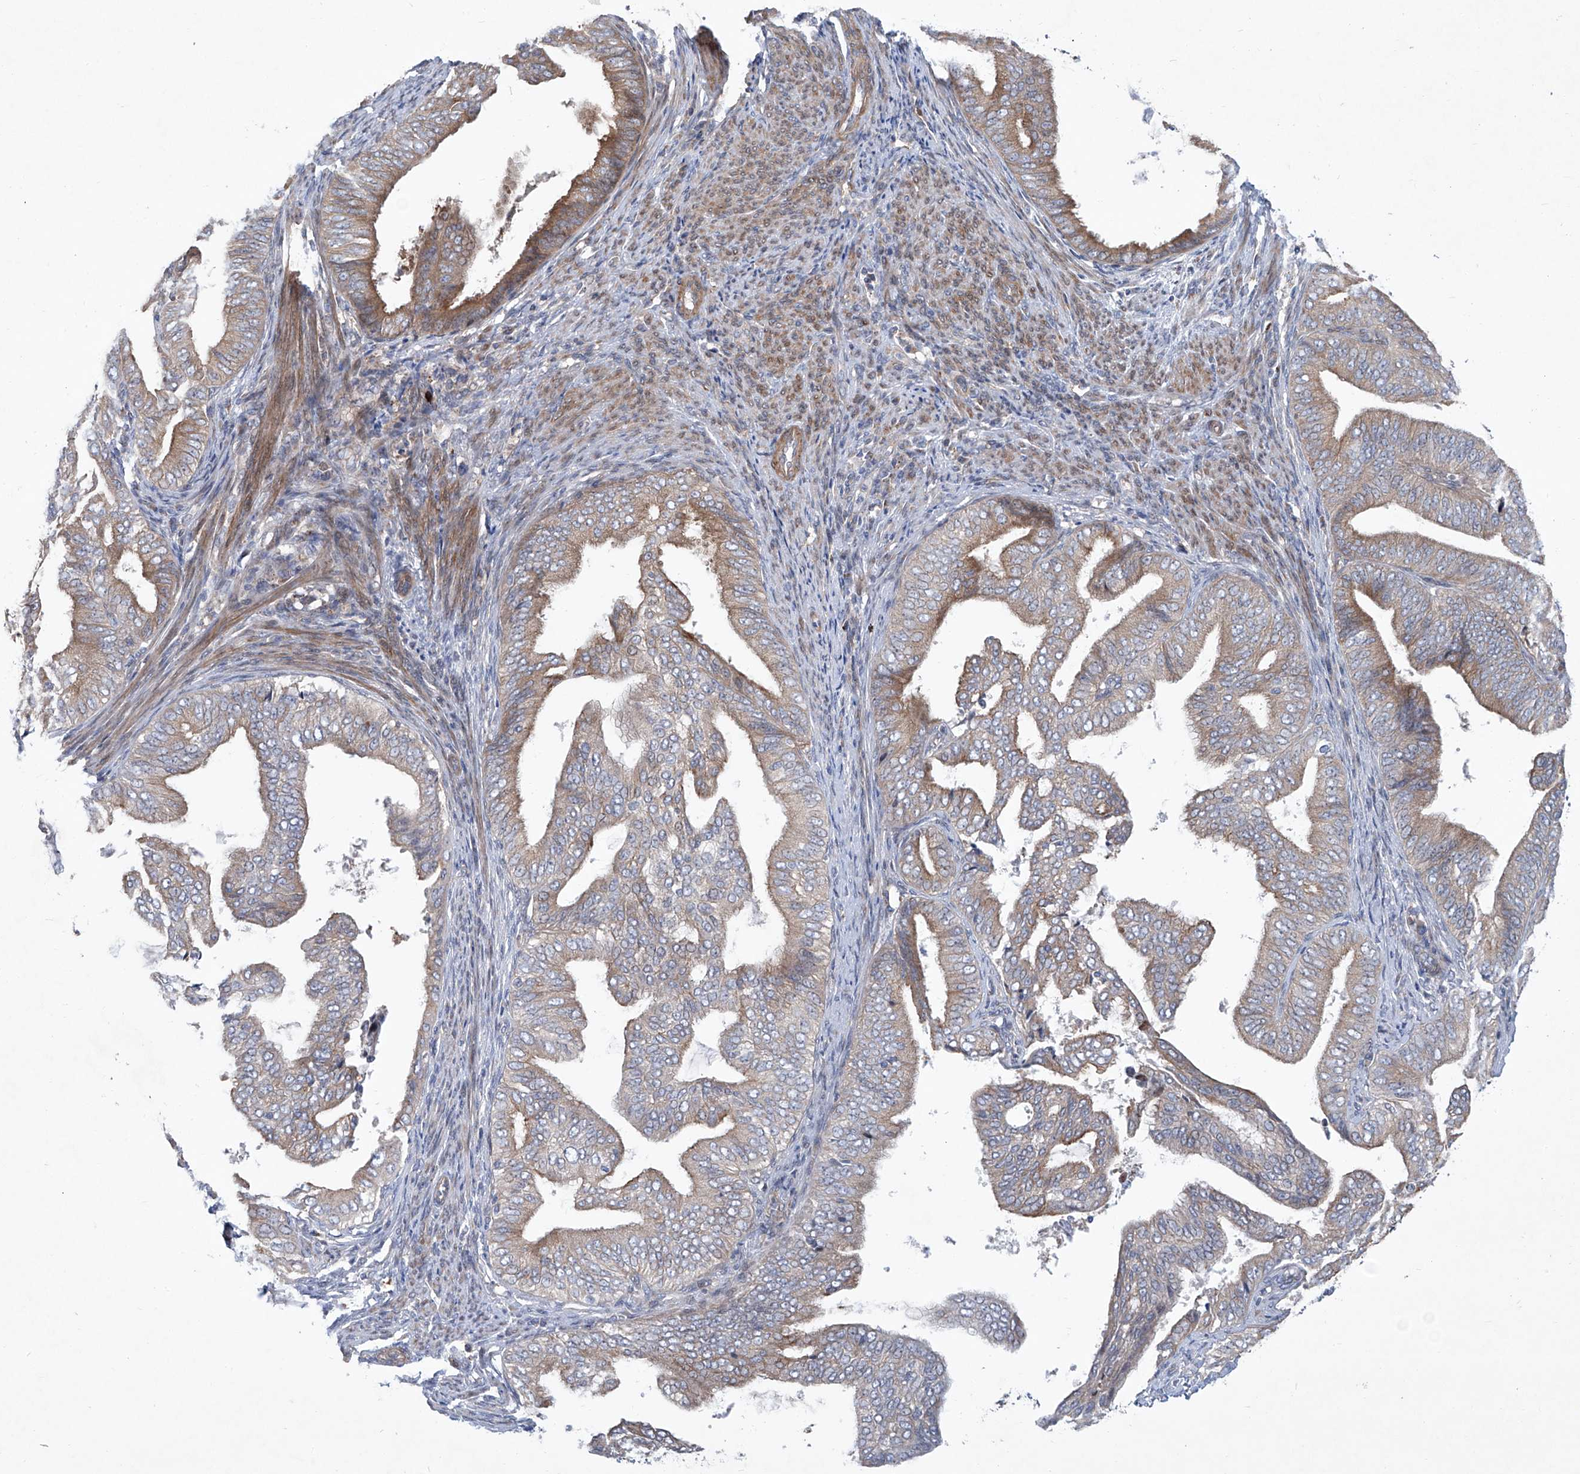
{"staining": {"intensity": "moderate", "quantity": "<25%", "location": "cytoplasmic/membranous"}, "tissue": "endometrial cancer", "cell_type": "Tumor cells", "image_type": "cancer", "snomed": [{"axis": "morphology", "description": "Adenocarcinoma, NOS"}, {"axis": "topography", "description": "Endometrium"}], "caption": "Endometrial adenocarcinoma tissue exhibits moderate cytoplasmic/membranous positivity in approximately <25% of tumor cells, visualized by immunohistochemistry. (DAB (3,3'-diaminobenzidine) = brown stain, brightfield microscopy at high magnification).", "gene": "KLC4", "patient": {"sex": "female", "age": 58}}